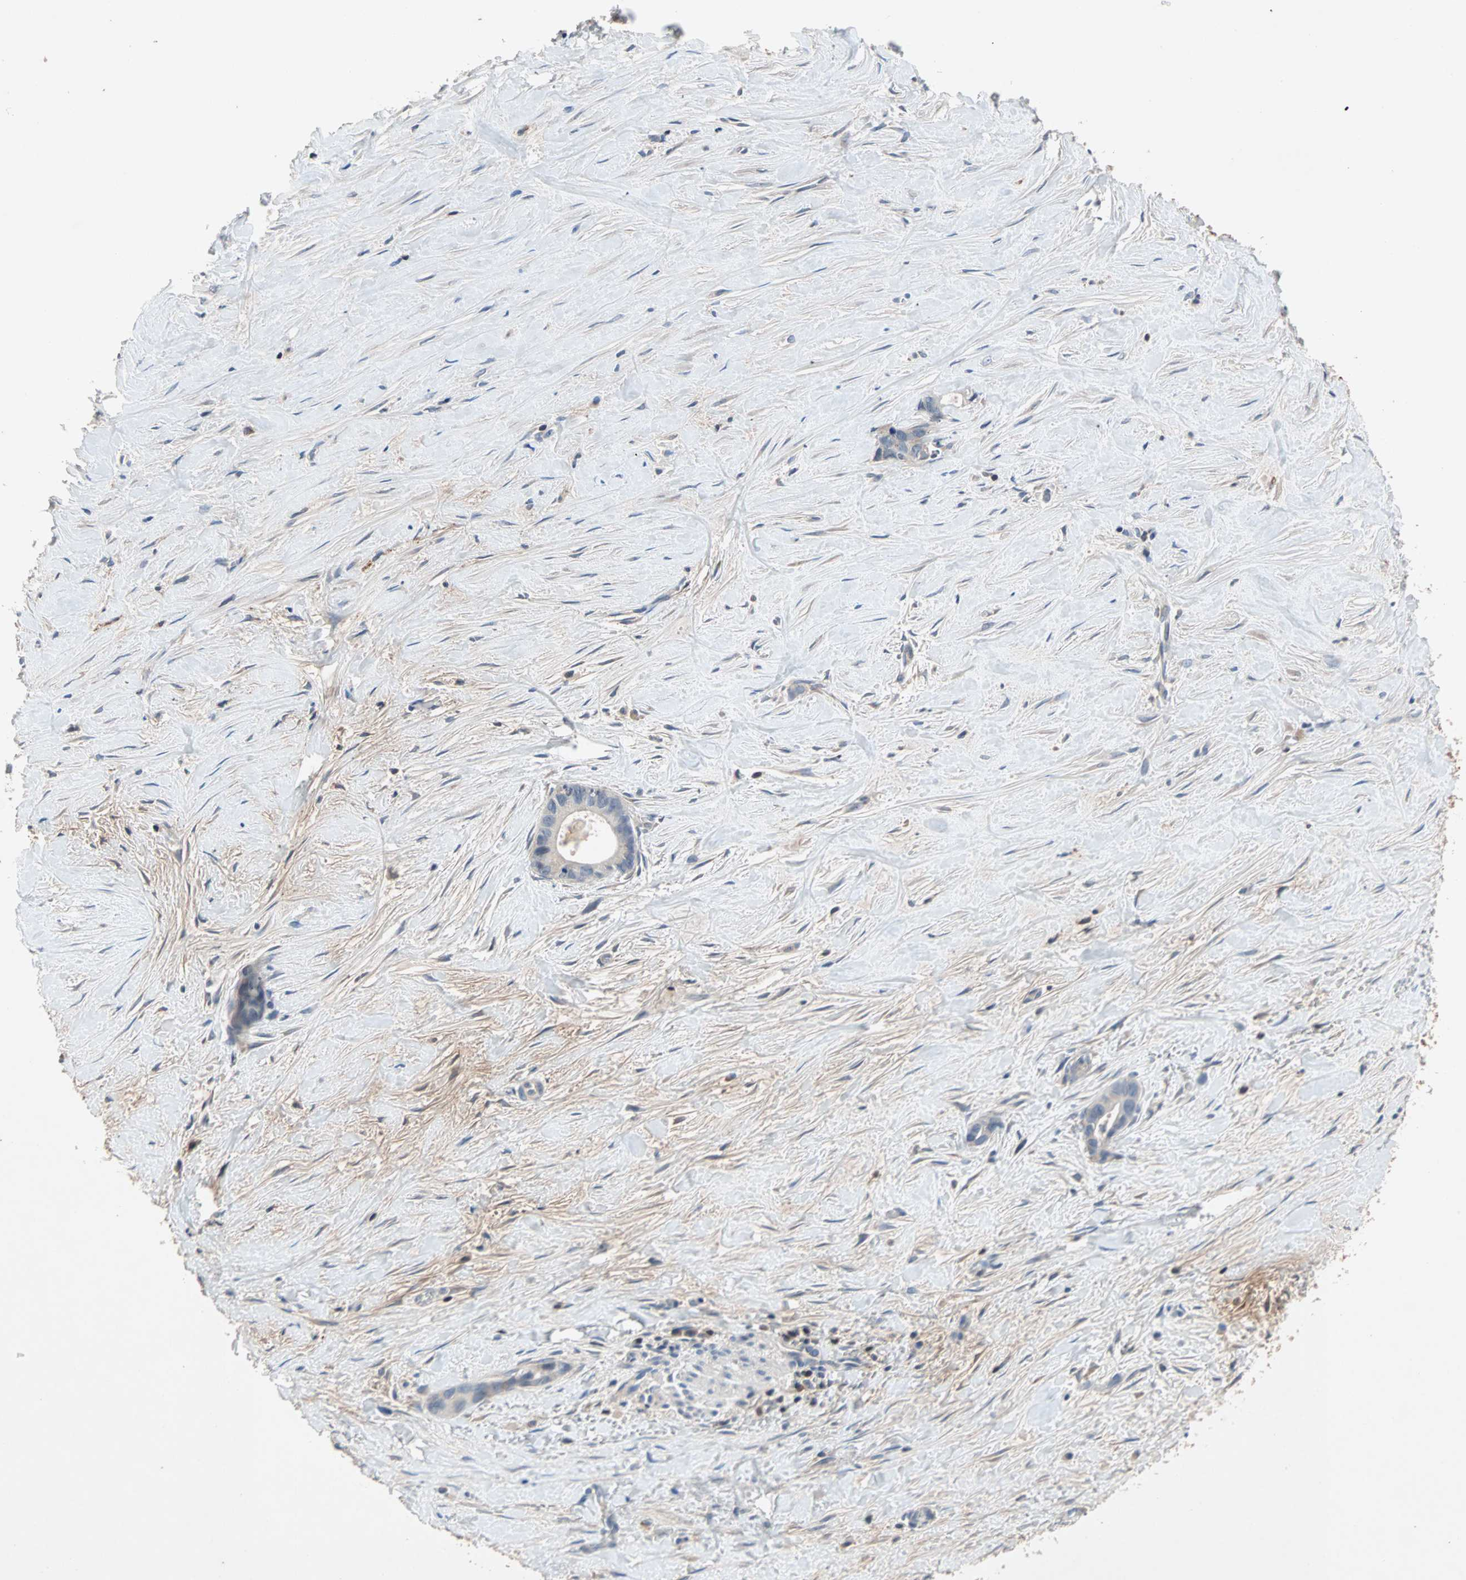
{"staining": {"intensity": "negative", "quantity": "none", "location": "none"}, "tissue": "liver cancer", "cell_type": "Tumor cells", "image_type": "cancer", "snomed": [{"axis": "morphology", "description": "Cholangiocarcinoma"}, {"axis": "topography", "description": "Liver"}], "caption": "Immunohistochemistry micrograph of human liver cancer (cholangiocarcinoma) stained for a protein (brown), which demonstrates no staining in tumor cells.", "gene": "MAP4K1", "patient": {"sex": "female", "age": 55}}